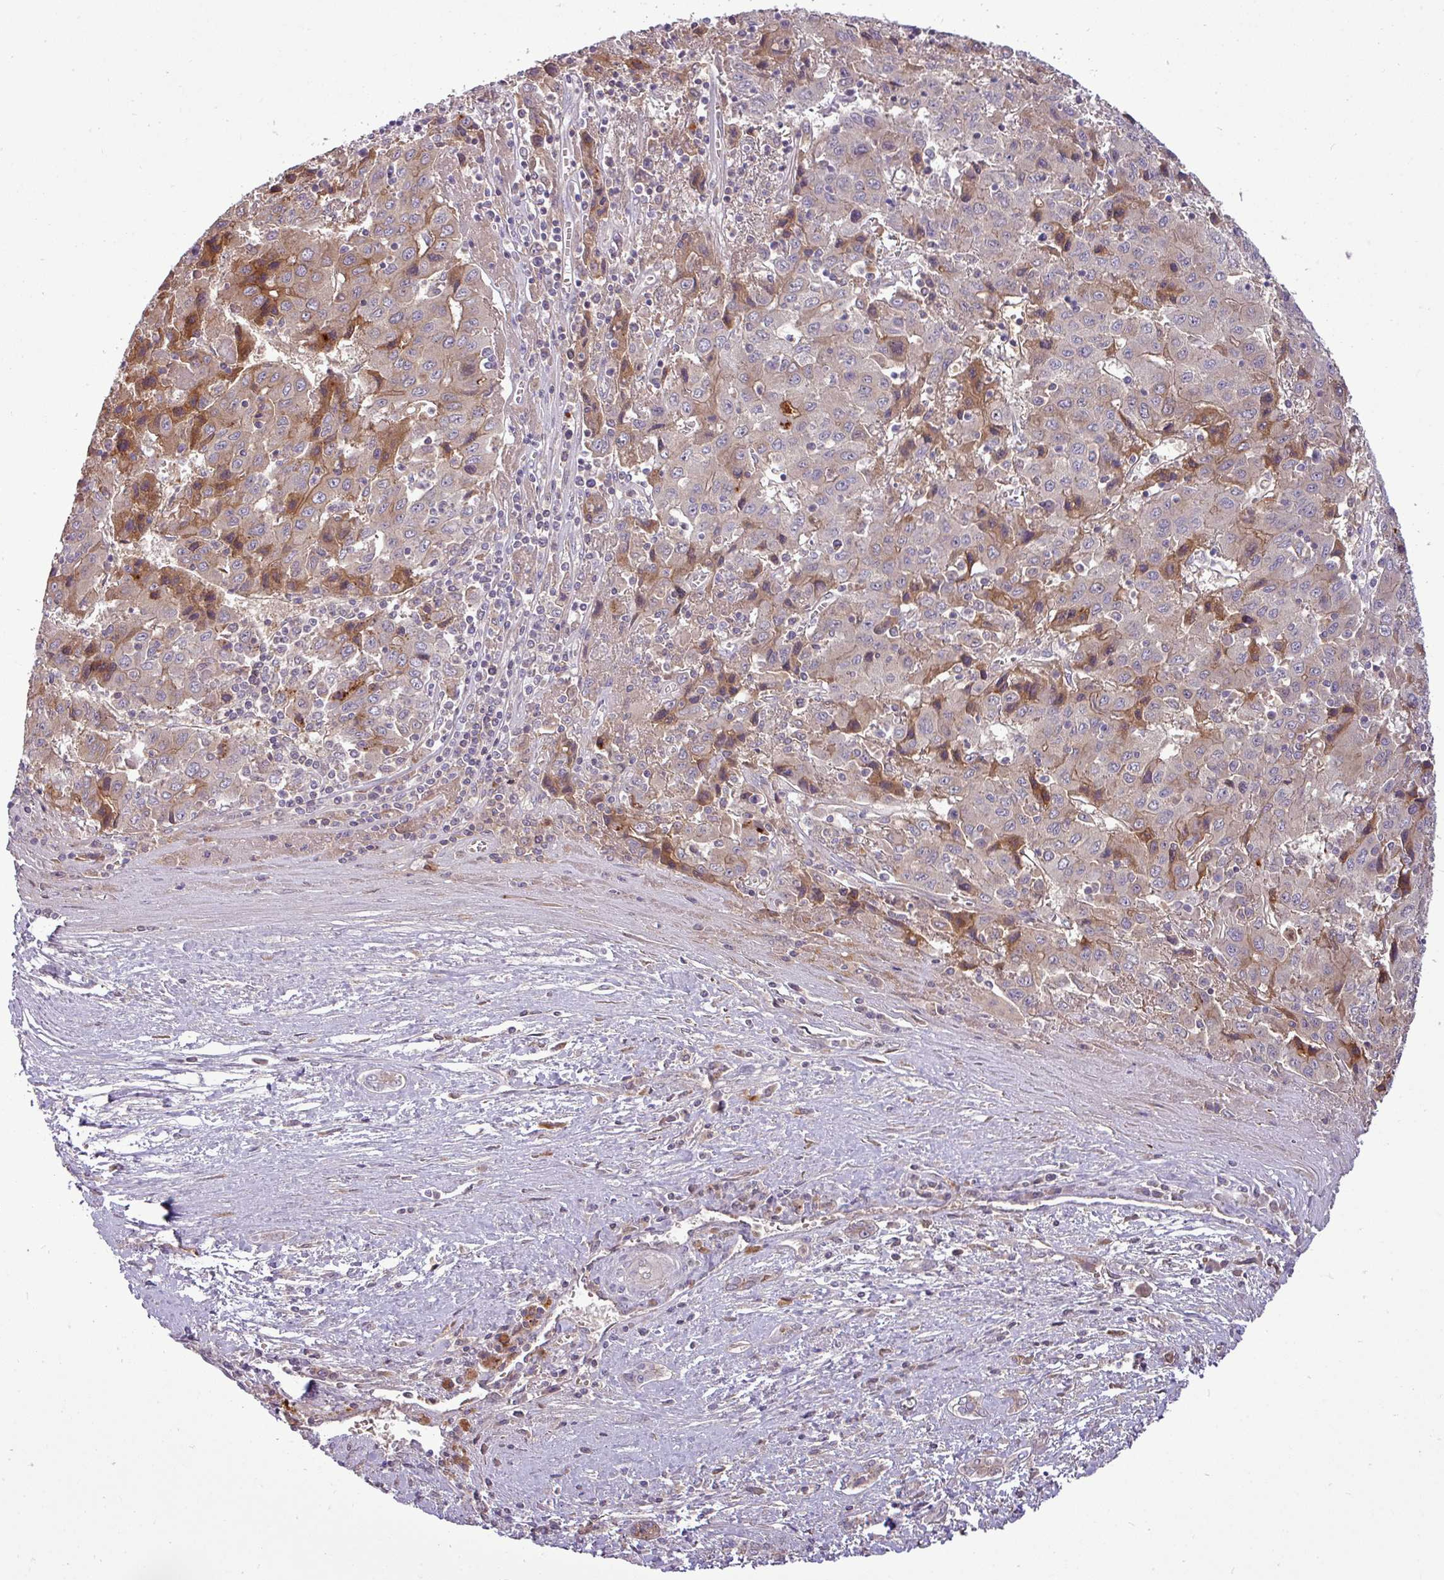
{"staining": {"intensity": "moderate", "quantity": "25%-75%", "location": "cytoplasmic/membranous"}, "tissue": "liver cancer", "cell_type": "Tumor cells", "image_type": "cancer", "snomed": [{"axis": "morphology", "description": "Carcinoma, Hepatocellular, NOS"}, {"axis": "topography", "description": "Liver"}], "caption": "A medium amount of moderate cytoplasmic/membranous positivity is appreciated in approximately 25%-75% of tumor cells in liver hepatocellular carcinoma tissue.", "gene": "APOM", "patient": {"sex": "female", "age": 53}}